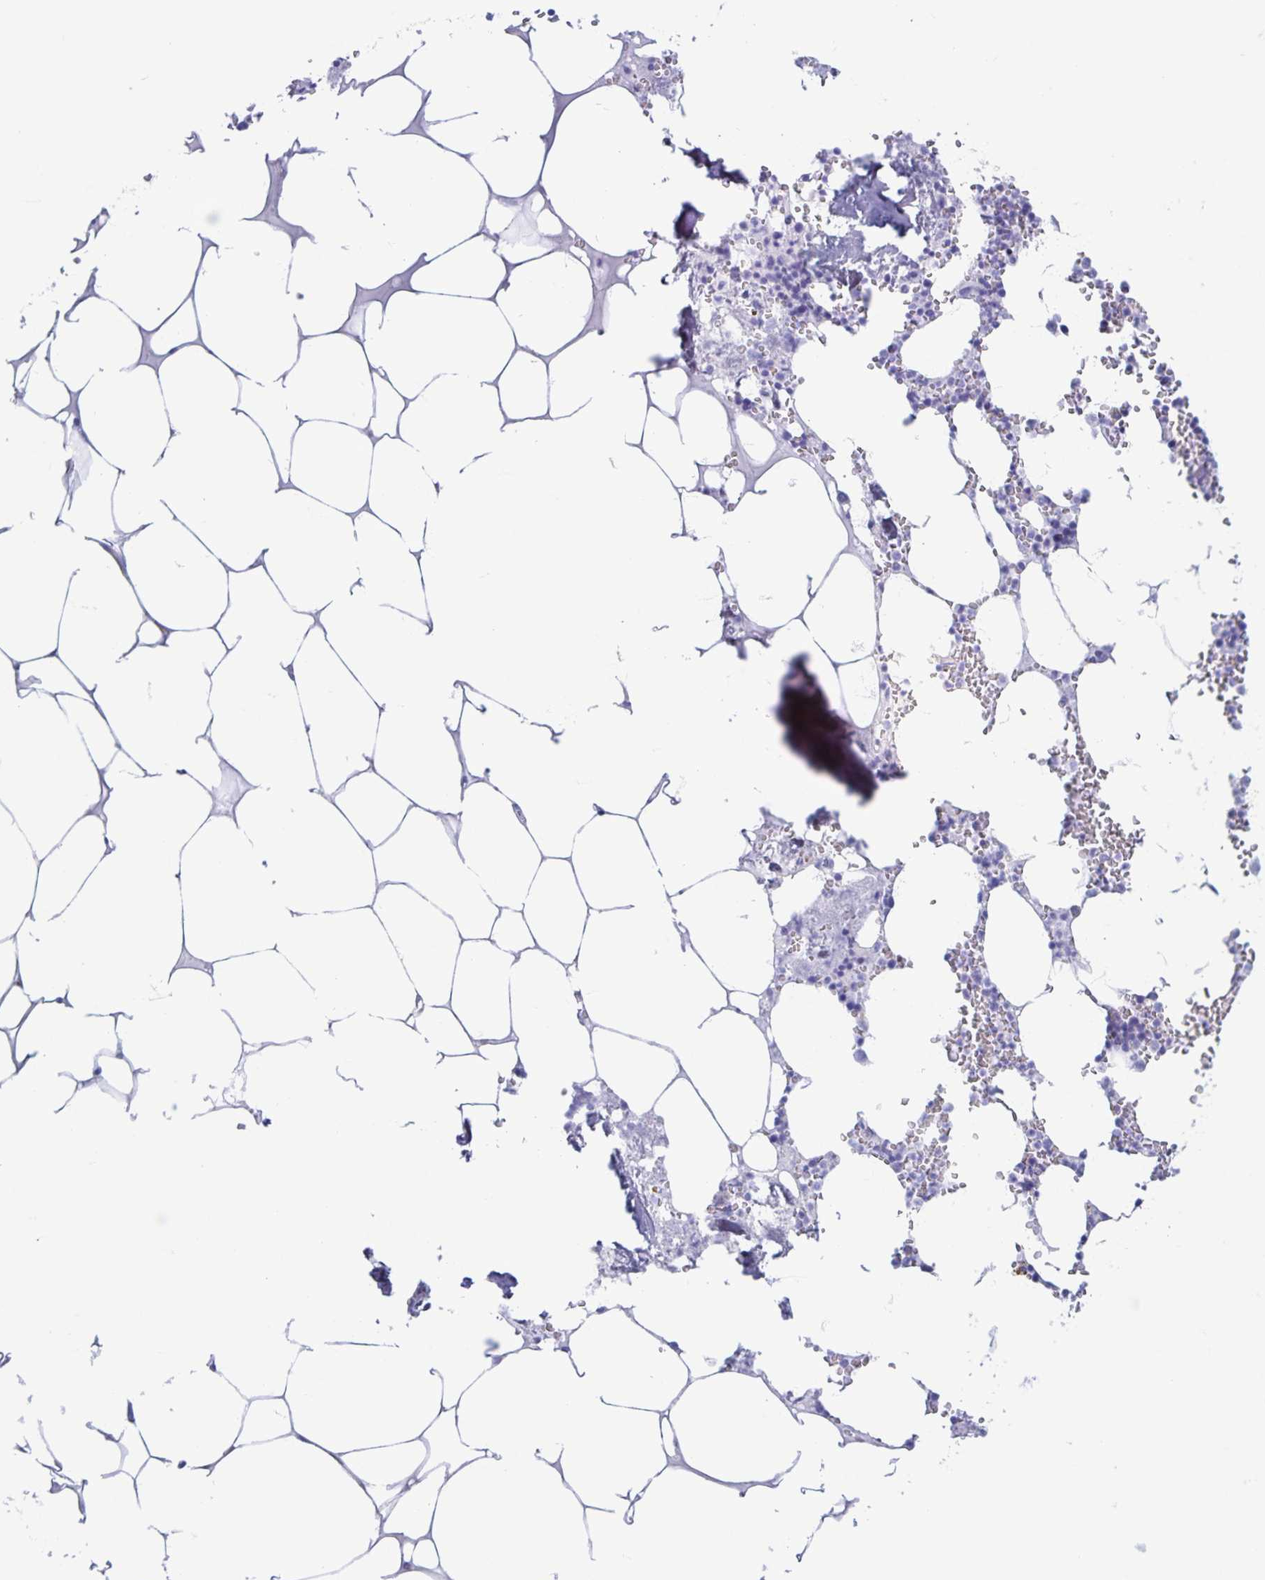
{"staining": {"intensity": "negative", "quantity": "none", "location": "none"}, "tissue": "bone marrow", "cell_type": "Hematopoietic cells", "image_type": "normal", "snomed": [{"axis": "morphology", "description": "Normal tissue, NOS"}, {"axis": "topography", "description": "Bone marrow"}], "caption": "This is an IHC photomicrograph of benign bone marrow. There is no positivity in hematopoietic cells.", "gene": "C12orf56", "patient": {"sex": "male", "age": 54}}